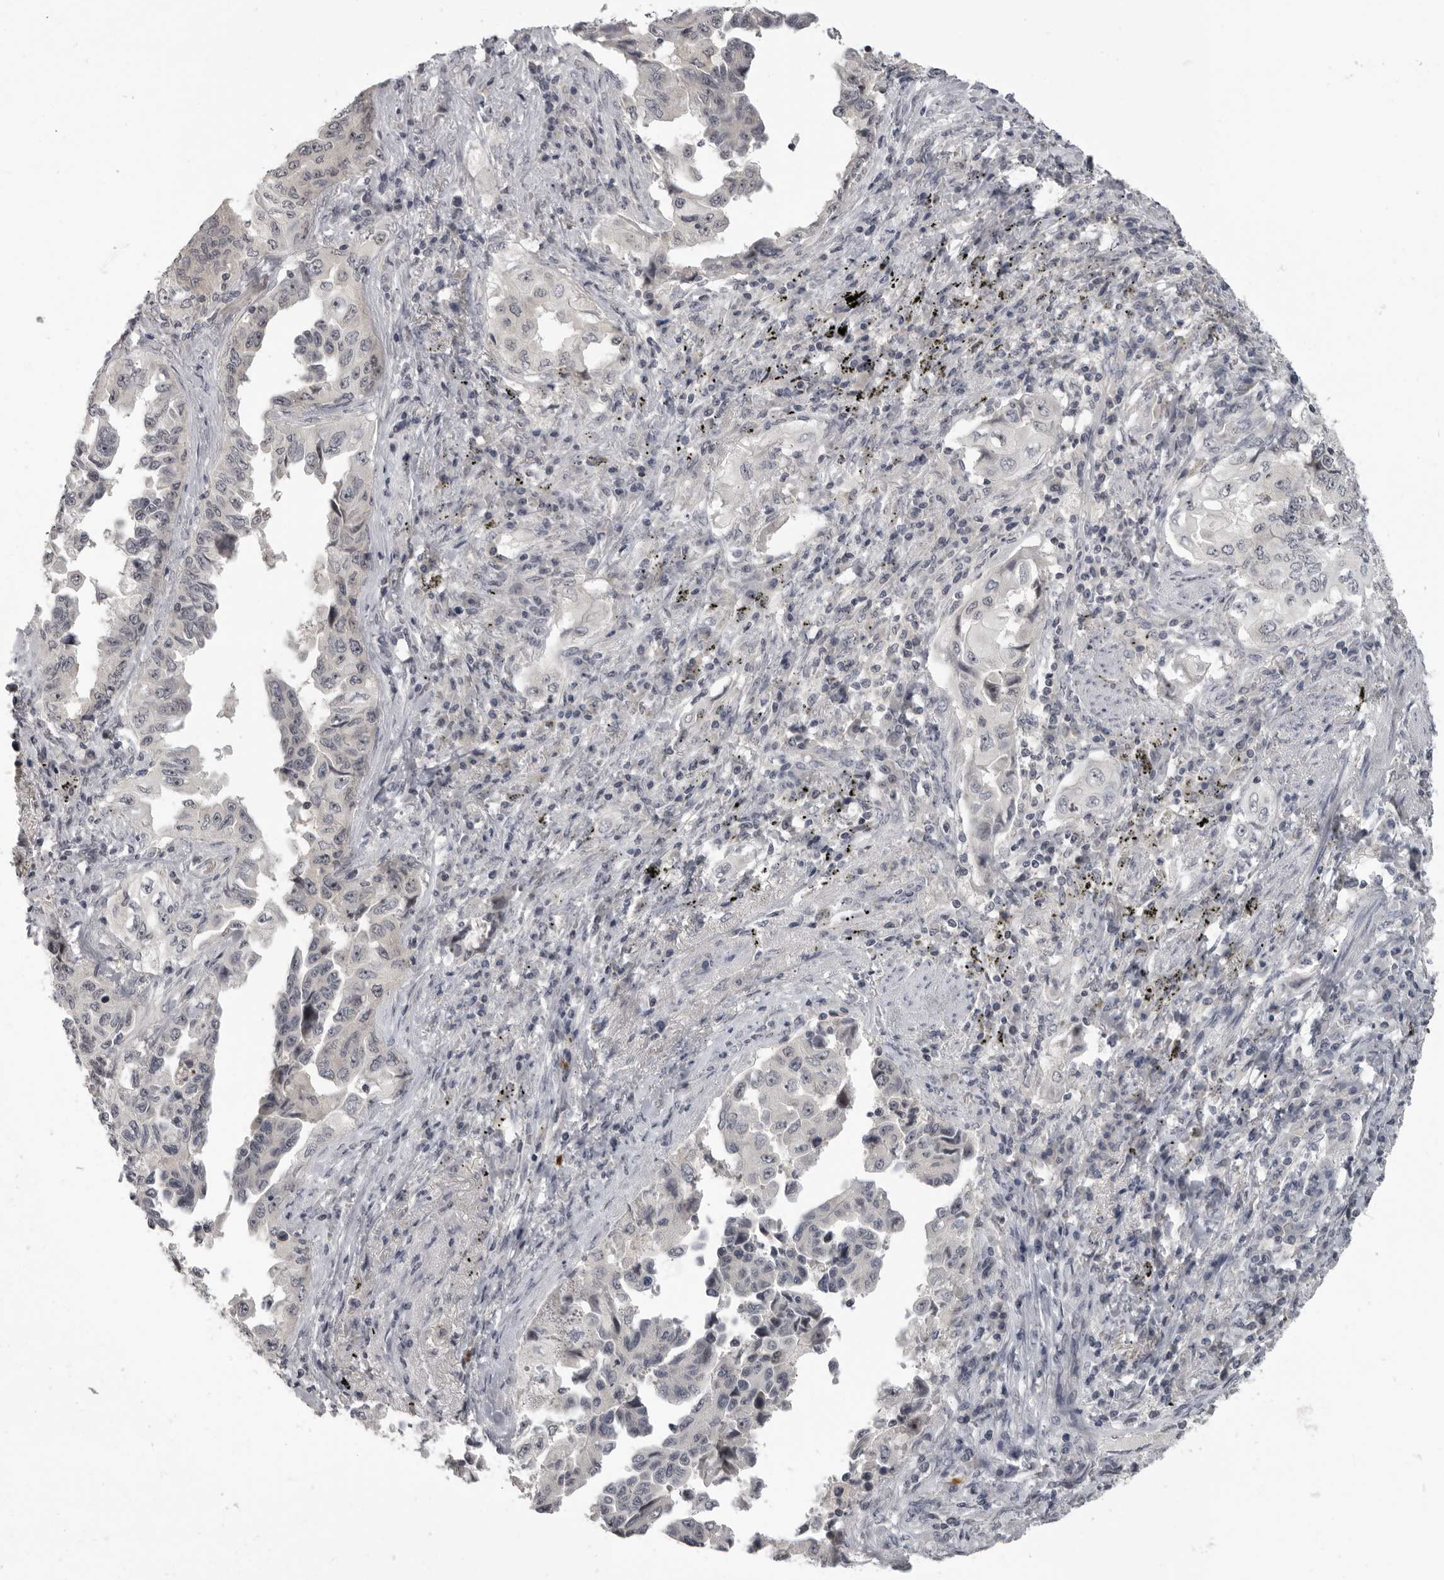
{"staining": {"intensity": "negative", "quantity": "none", "location": "none"}, "tissue": "lung cancer", "cell_type": "Tumor cells", "image_type": "cancer", "snomed": [{"axis": "morphology", "description": "Adenocarcinoma, NOS"}, {"axis": "topography", "description": "Lung"}], "caption": "DAB (3,3'-diaminobenzidine) immunohistochemical staining of adenocarcinoma (lung) displays no significant staining in tumor cells.", "gene": "MRTO4", "patient": {"sex": "female", "age": 51}}